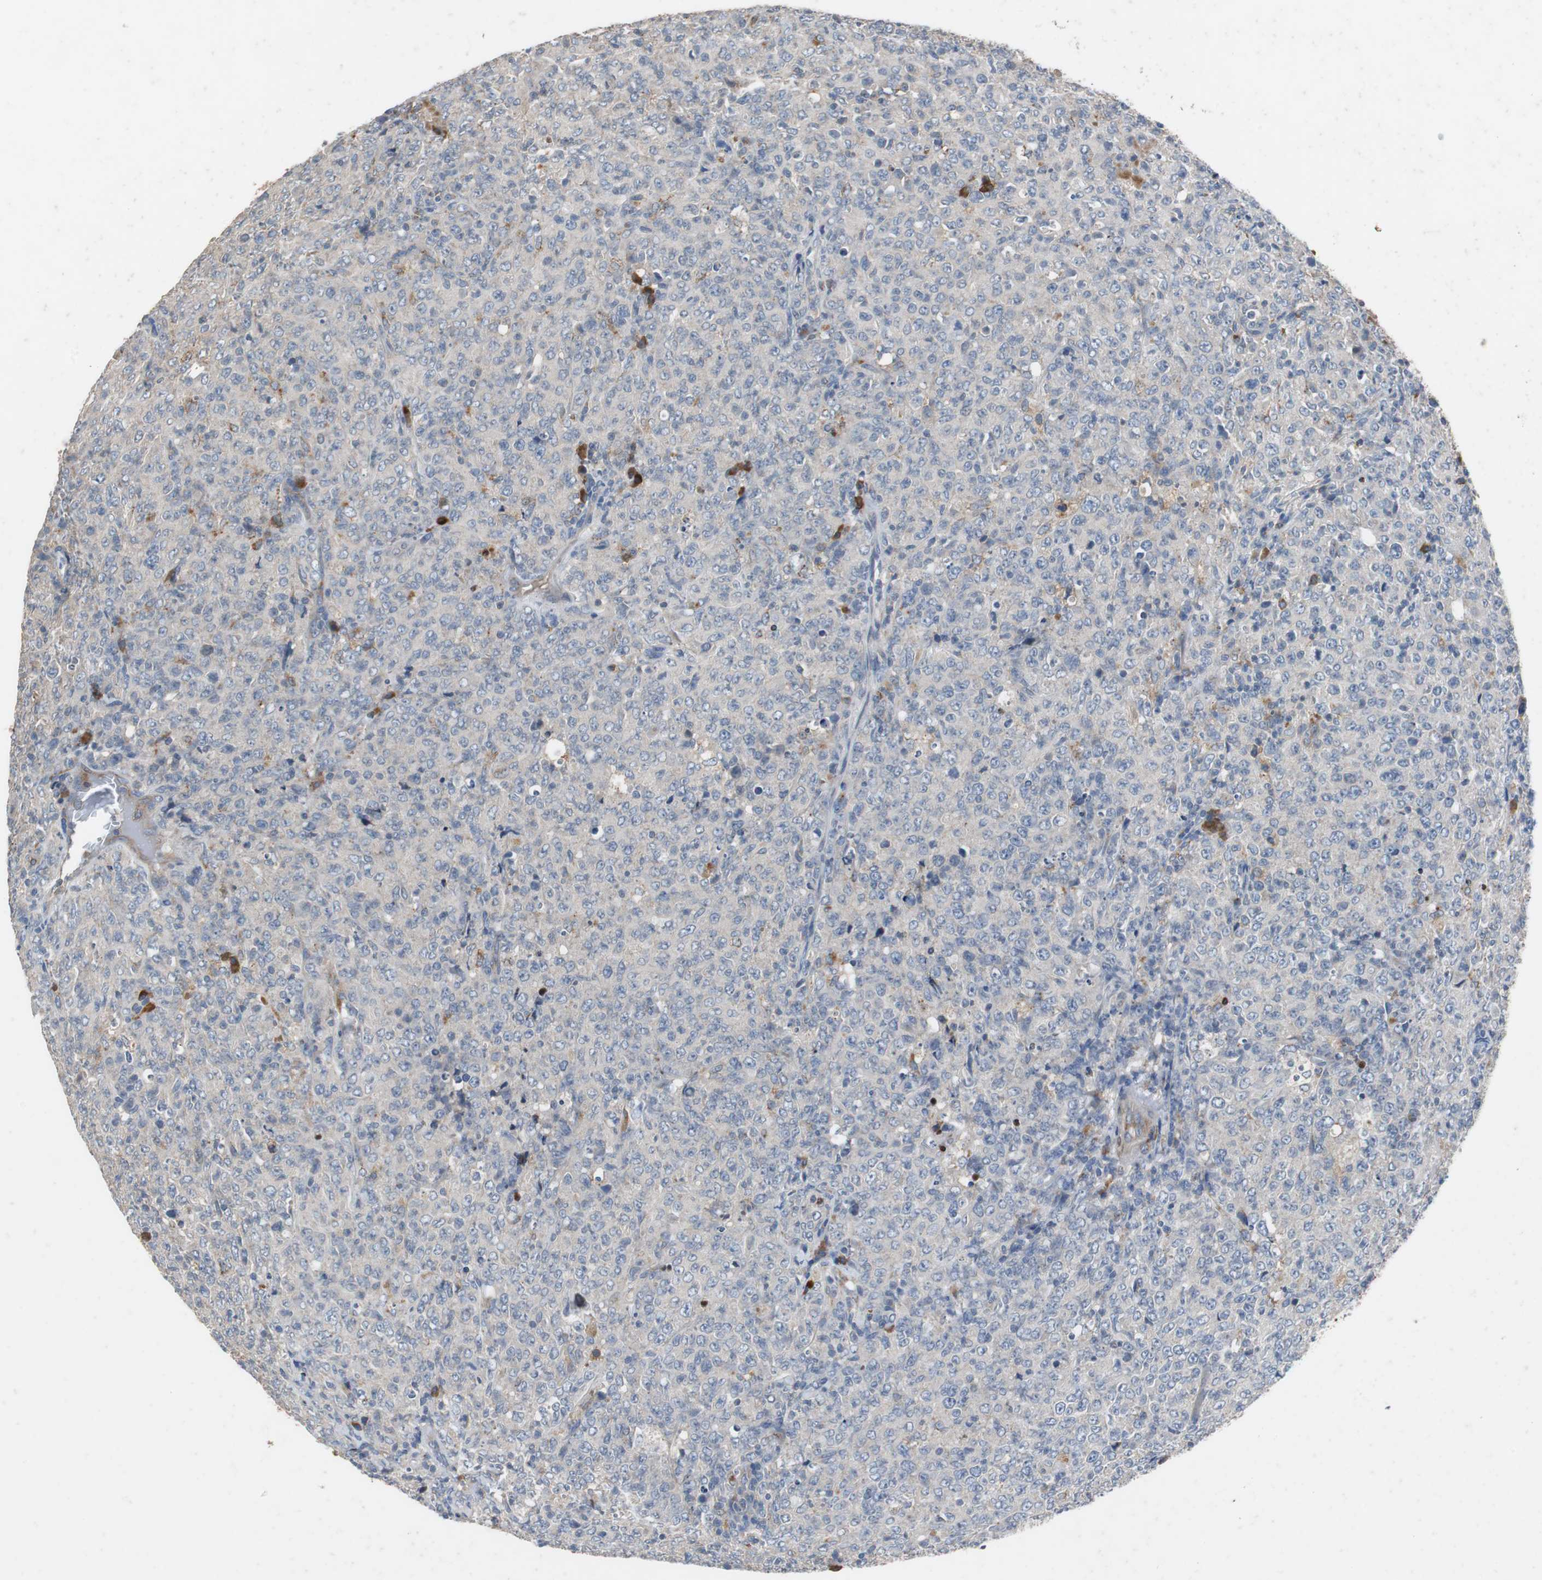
{"staining": {"intensity": "weak", "quantity": "<25%", "location": "cytoplasmic/membranous"}, "tissue": "lymphoma", "cell_type": "Tumor cells", "image_type": "cancer", "snomed": [{"axis": "morphology", "description": "Malignant lymphoma, non-Hodgkin's type, High grade"}, {"axis": "topography", "description": "Tonsil"}], "caption": "This photomicrograph is of malignant lymphoma, non-Hodgkin's type (high-grade) stained with immunohistochemistry to label a protein in brown with the nuclei are counter-stained blue. There is no staining in tumor cells.", "gene": "SORT1", "patient": {"sex": "female", "age": 36}}